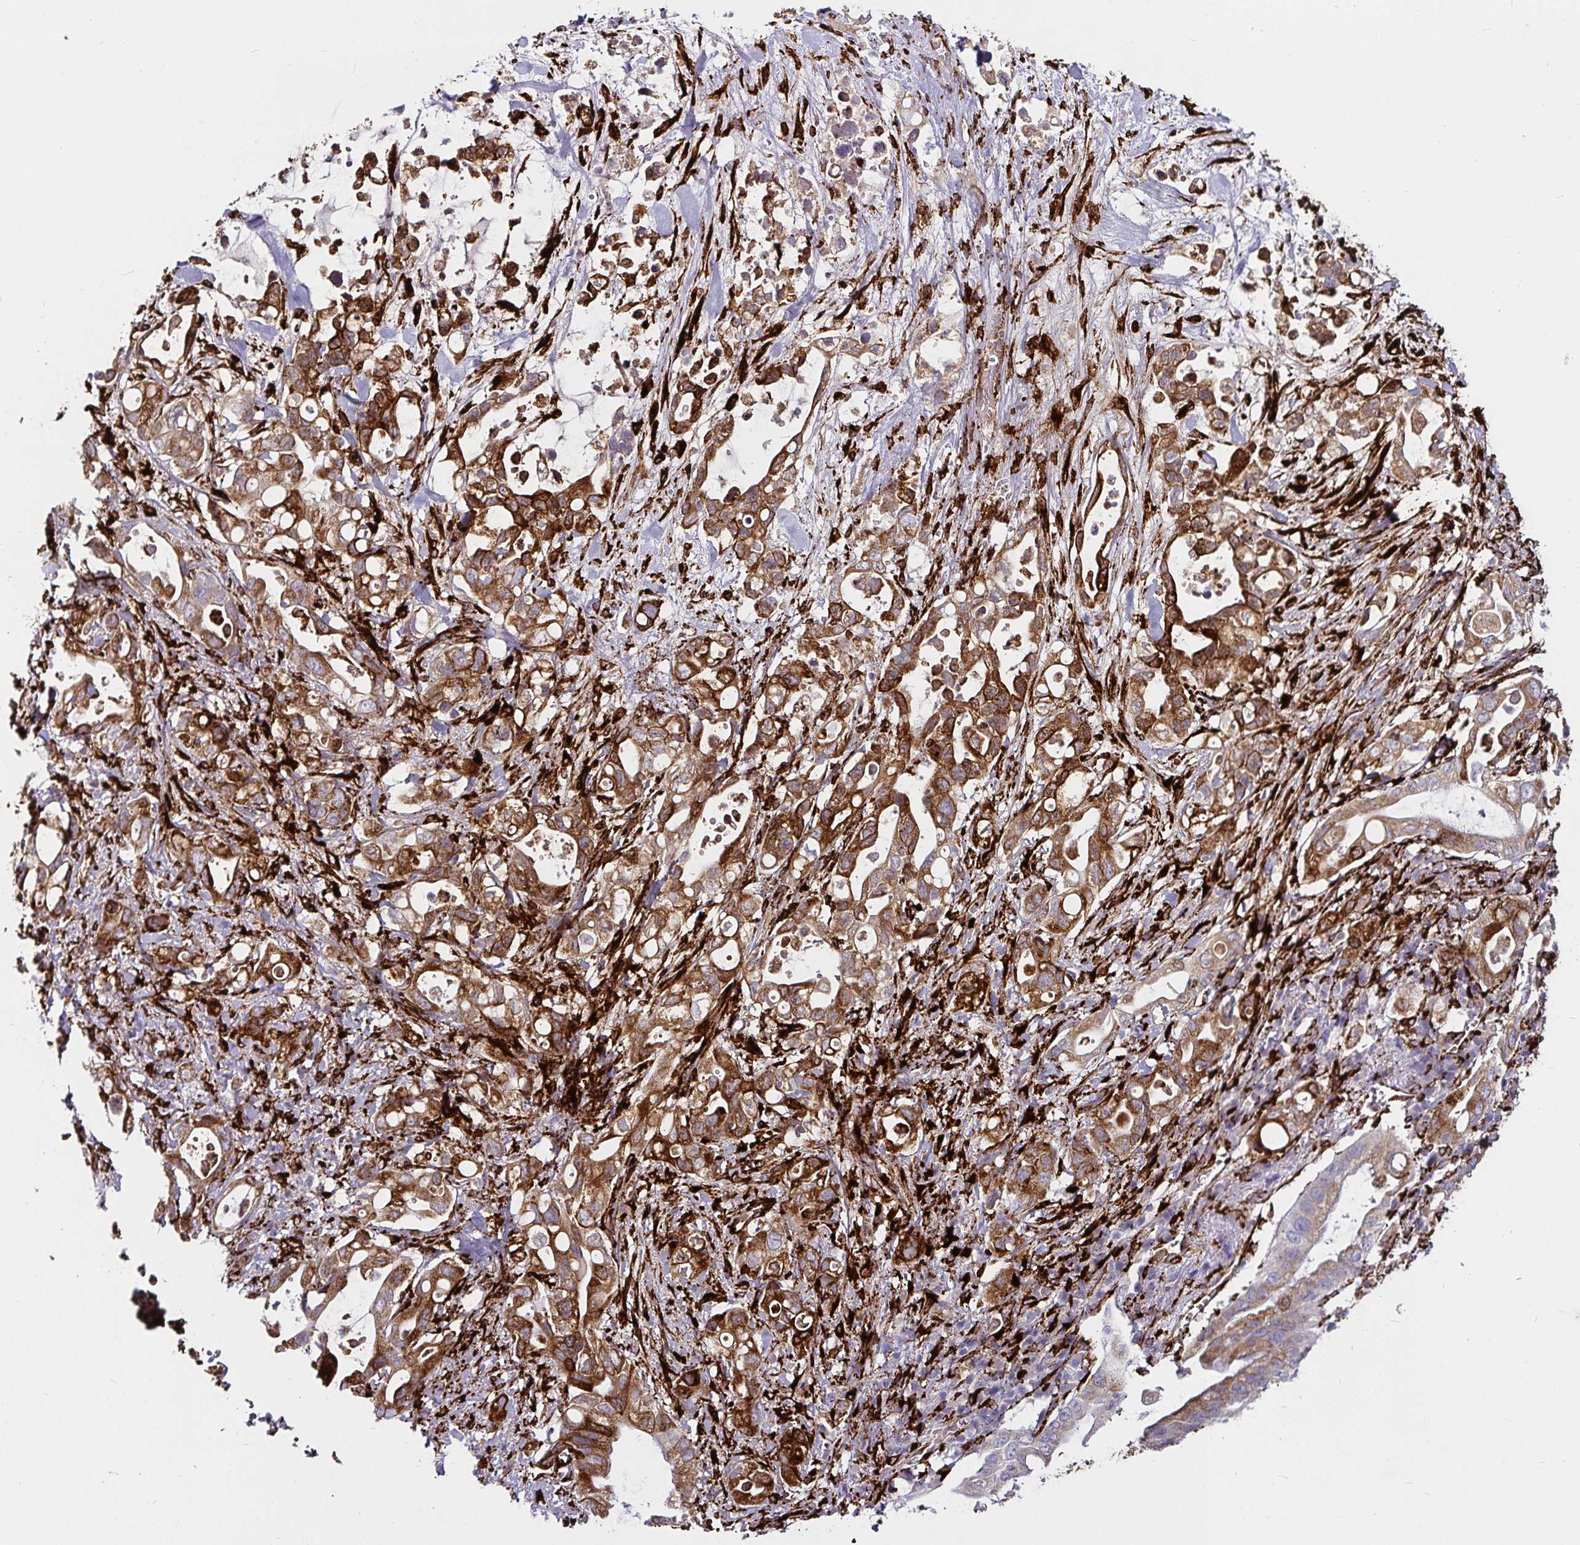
{"staining": {"intensity": "strong", "quantity": ">75%", "location": "cytoplasmic/membranous"}, "tissue": "pancreatic cancer", "cell_type": "Tumor cells", "image_type": "cancer", "snomed": [{"axis": "morphology", "description": "Adenocarcinoma, NOS"}, {"axis": "topography", "description": "Pancreas"}], "caption": "A high-resolution photomicrograph shows immunohistochemistry (IHC) staining of pancreatic cancer (adenocarcinoma), which shows strong cytoplasmic/membranous positivity in about >75% of tumor cells. Using DAB (brown) and hematoxylin (blue) stains, captured at high magnification using brightfield microscopy.", "gene": "P4HA2", "patient": {"sex": "female", "age": 72}}